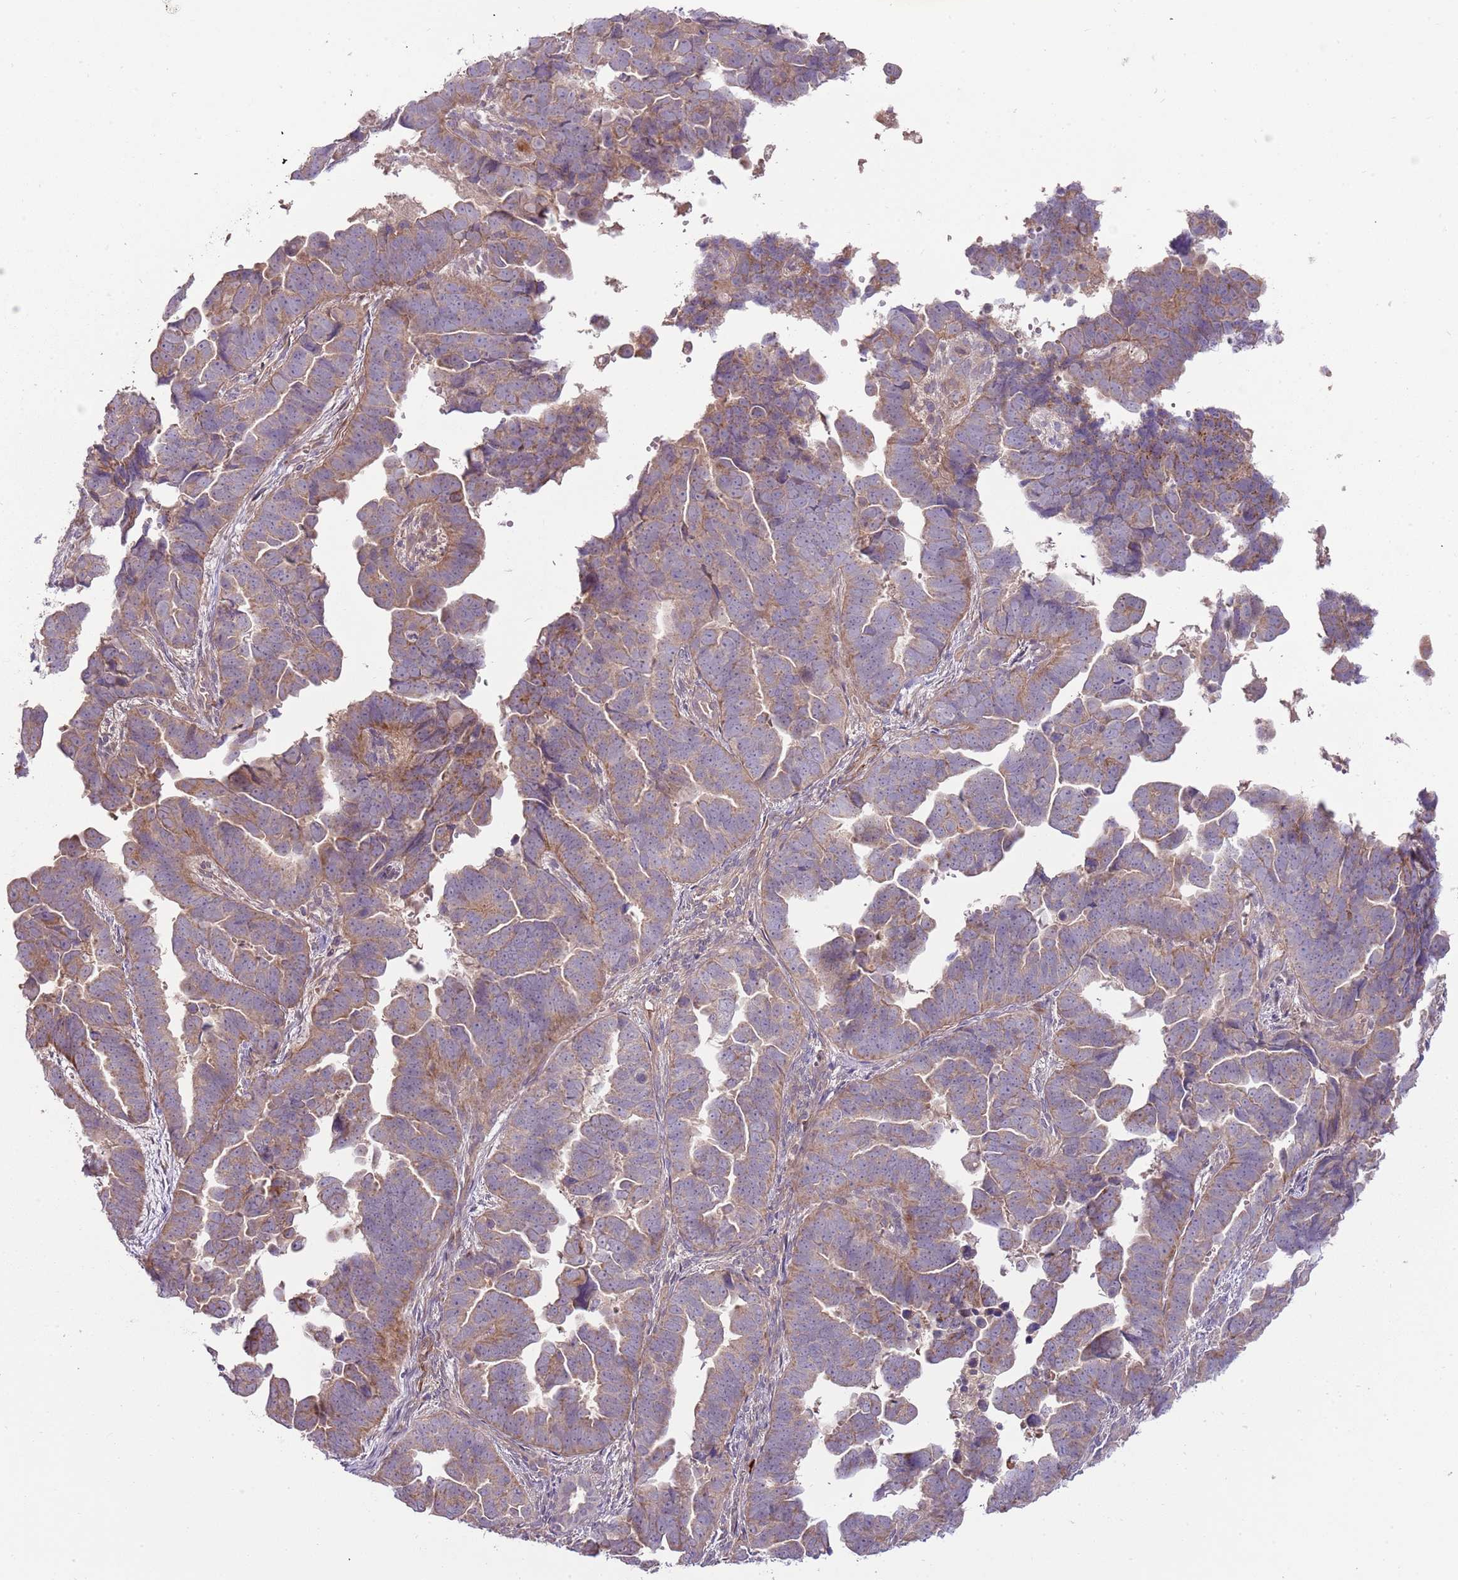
{"staining": {"intensity": "weak", "quantity": ">75%", "location": "cytoplasmic/membranous"}, "tissue": "endometrial cancer", "cell_type": "Tumor cells", "image_type": "cancer", "snomed": [{"axis": "morphology", "description": "Adenocarcinoma, NOS"}, {"axis": "topography", "description": "Endometrium"}], "caption": "Human endometrial cancer (adenocarcinoma) stained with a protein marker displays weak staining in tumor cells.", "gene": "RNF128", "patient": {"sex": "female", "age": 75}}